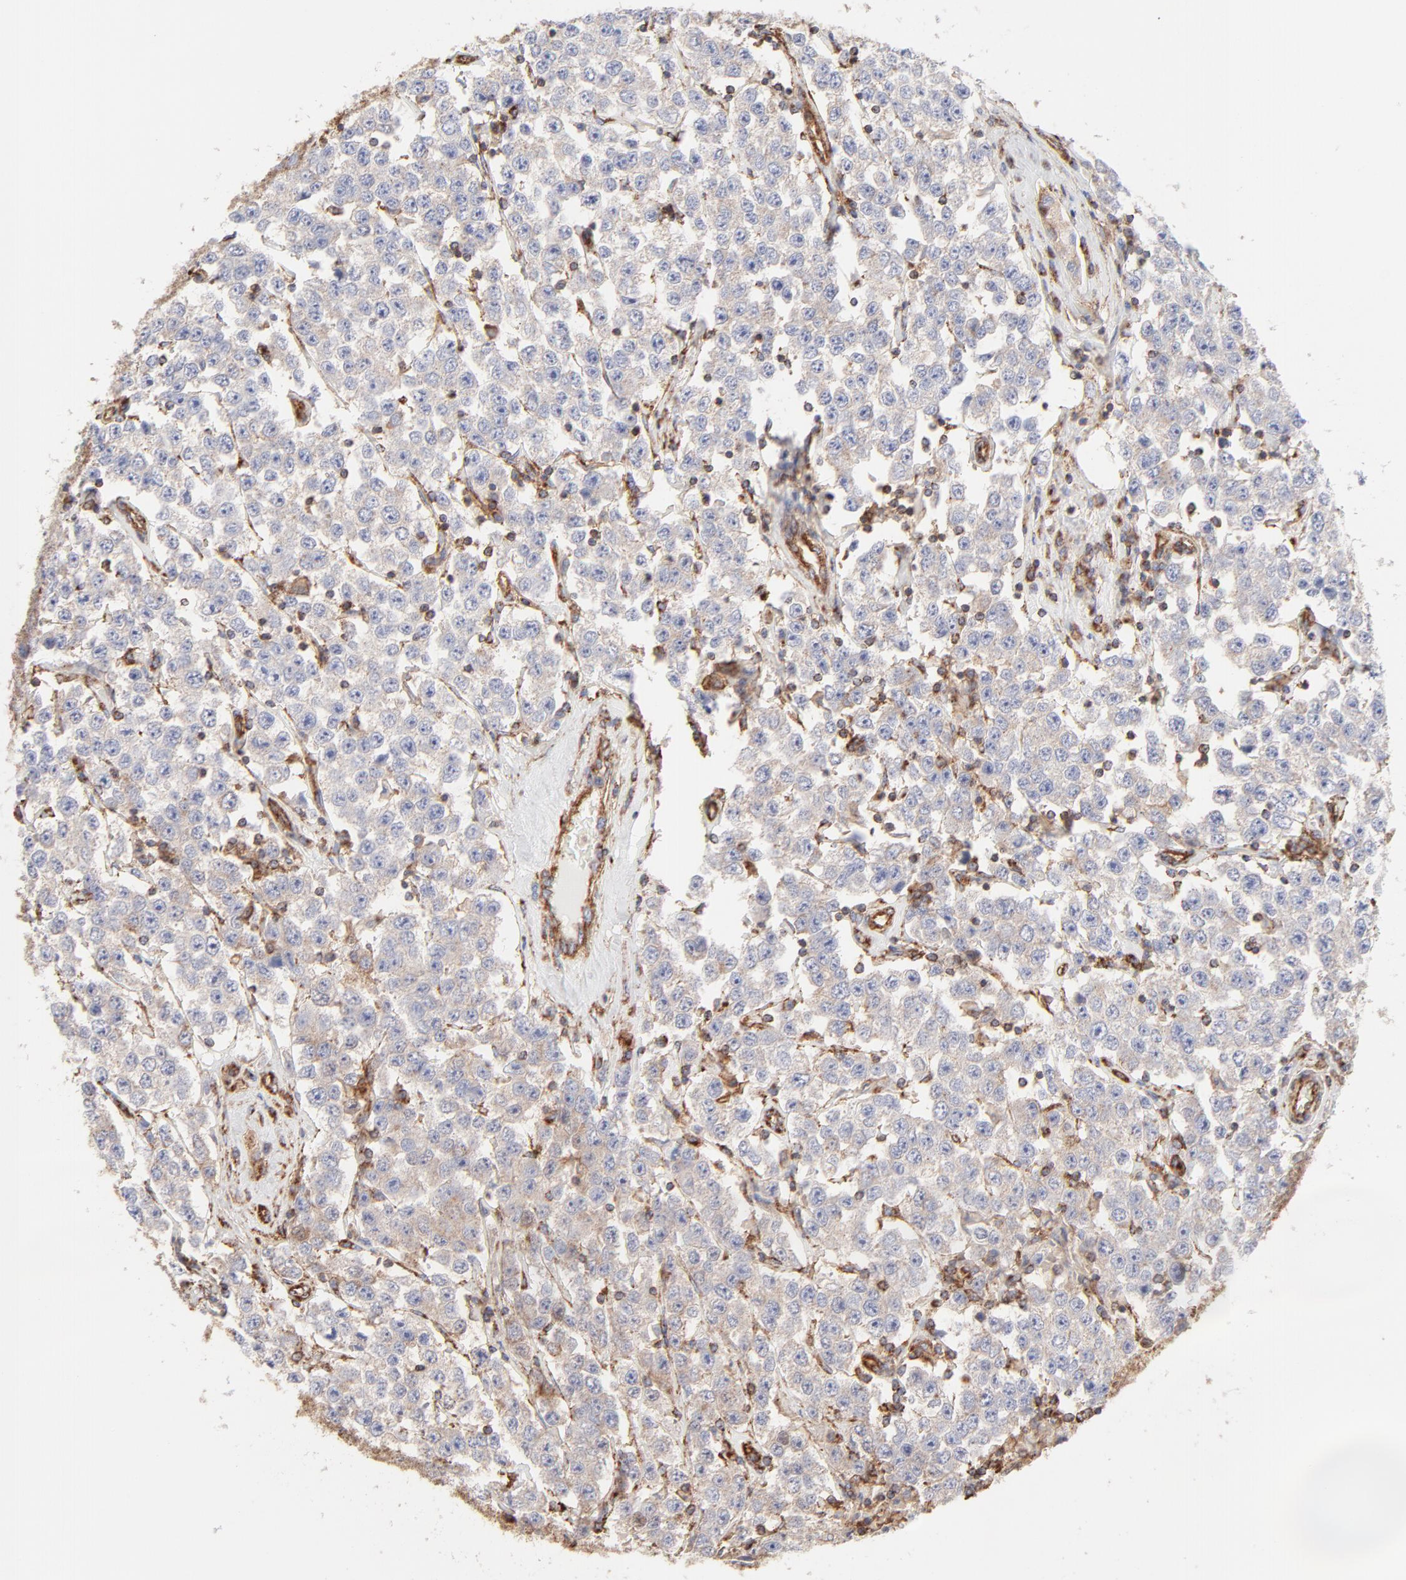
{"staining": {"intensity": "weak", "quantity": ">75%", "location": "cytoplasmic/membranous"}, "tissue": "testis cancer", "cell_type": "Tumor cells", "image_type": "cancer", "snomed": [{"axis": "morphology", "description": "Seminoma, NOS"}, {"axis": "topography", "description": "Testis"}], "caption": "Protein staining of testis cancer tissue exhibits weak cytoplasmic/membranous positivity in about >75% of tumor cells.", "gene": "CLTB", "patient": {"sex": "male", "age": 52}}